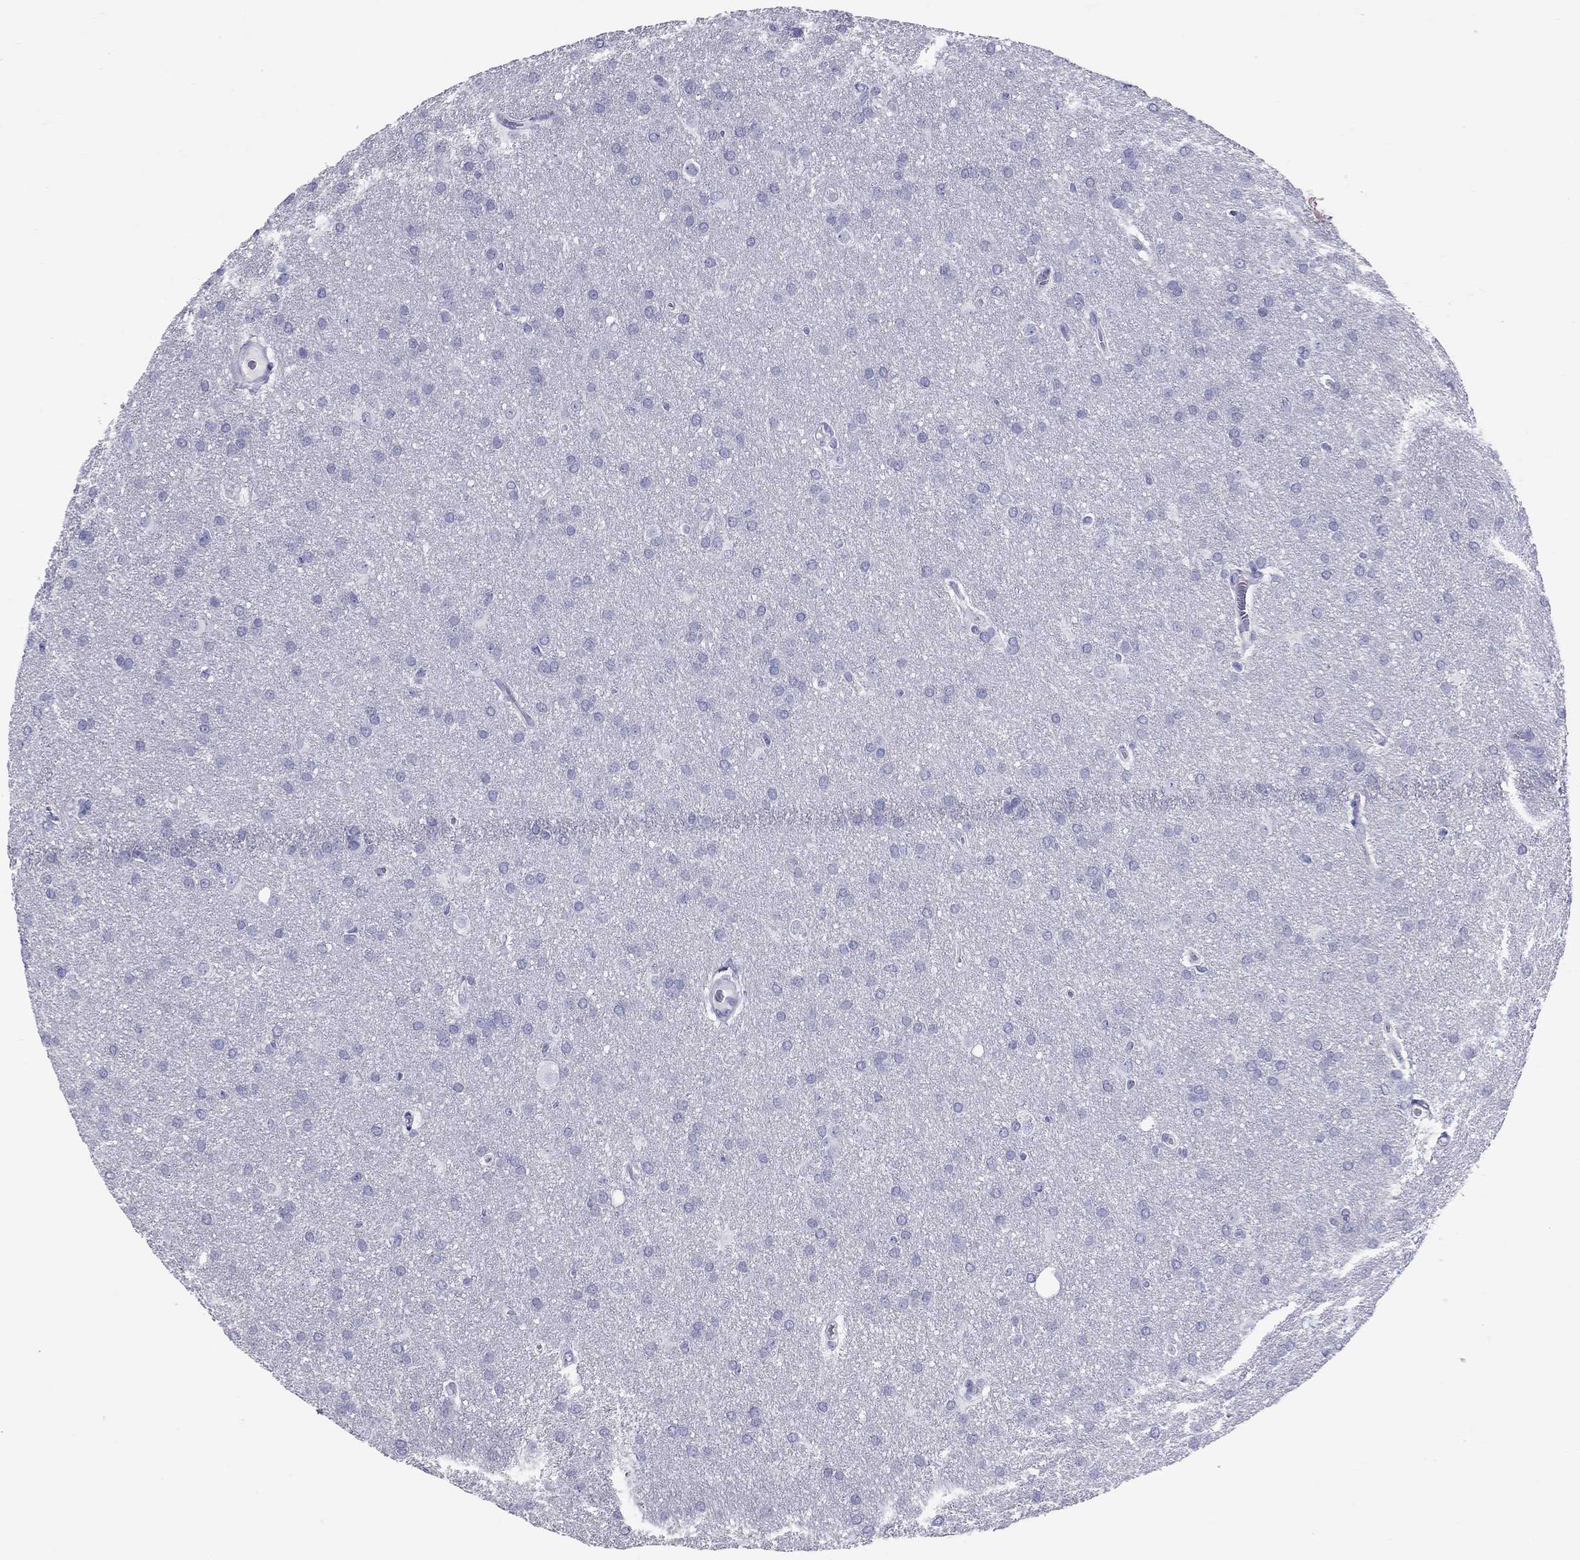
{"staining": {"intensity": "negative", "quantity": "none", "location": "none"}, "tissue": "glioma", "cell_type": "Tumor cells", "image_type": "cancer", "snomed": [{"axis": "morphology", "description": "Glioma, malignant, Low grade"}, {"axis": "topography", "description": "Brain"}], "caption": "Glioma was stained to show a protein in brown. There is no significant positivity in tumor cells. (Brightfield microscopy of DAB immunohistochemistry (IHC) at high magnification).", "gene": "FSCN3", "patient": {"sex": "female", "age": 32}}